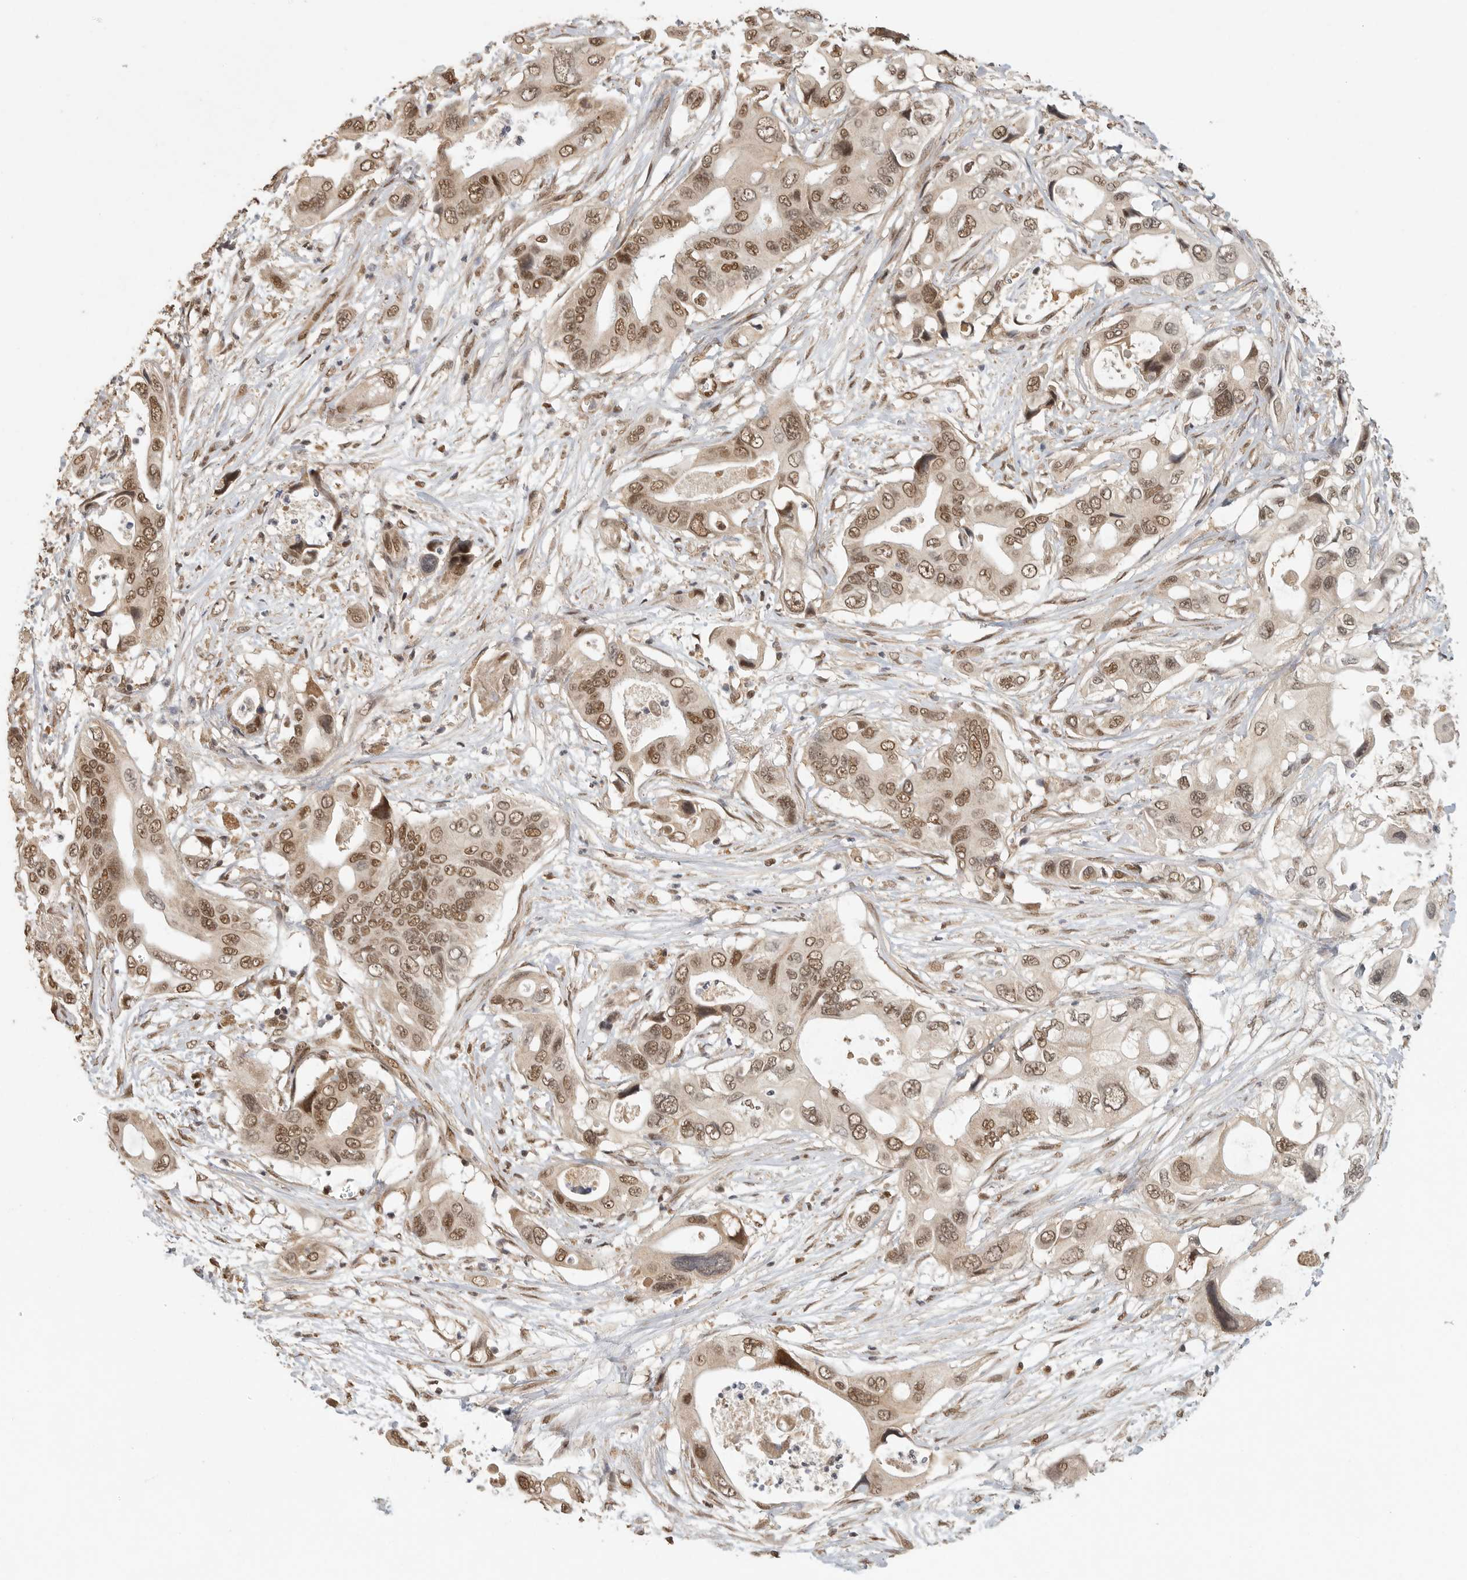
{"staining": {"intensity": "moderate", "quantity": ">75%", "location": "nuclear"}, "tissue": "pancreatic cancer", "cell_type": "Tumor cells", "image_type": "cancer", "snomed": [{"axis": "morphology", "description": "Adenocarcinoma, NOS"}, {"axis": "topography", "description": "Pancreas"}], "caption": "Moderate nuclear staining for a protein is present in approximately >75% of tumor cells of adenocarcinoma (pancreatic) using immunohistochemistry (IHC).", "gene": "DFFA", "patient": {"sex": "male", "age": 66}}